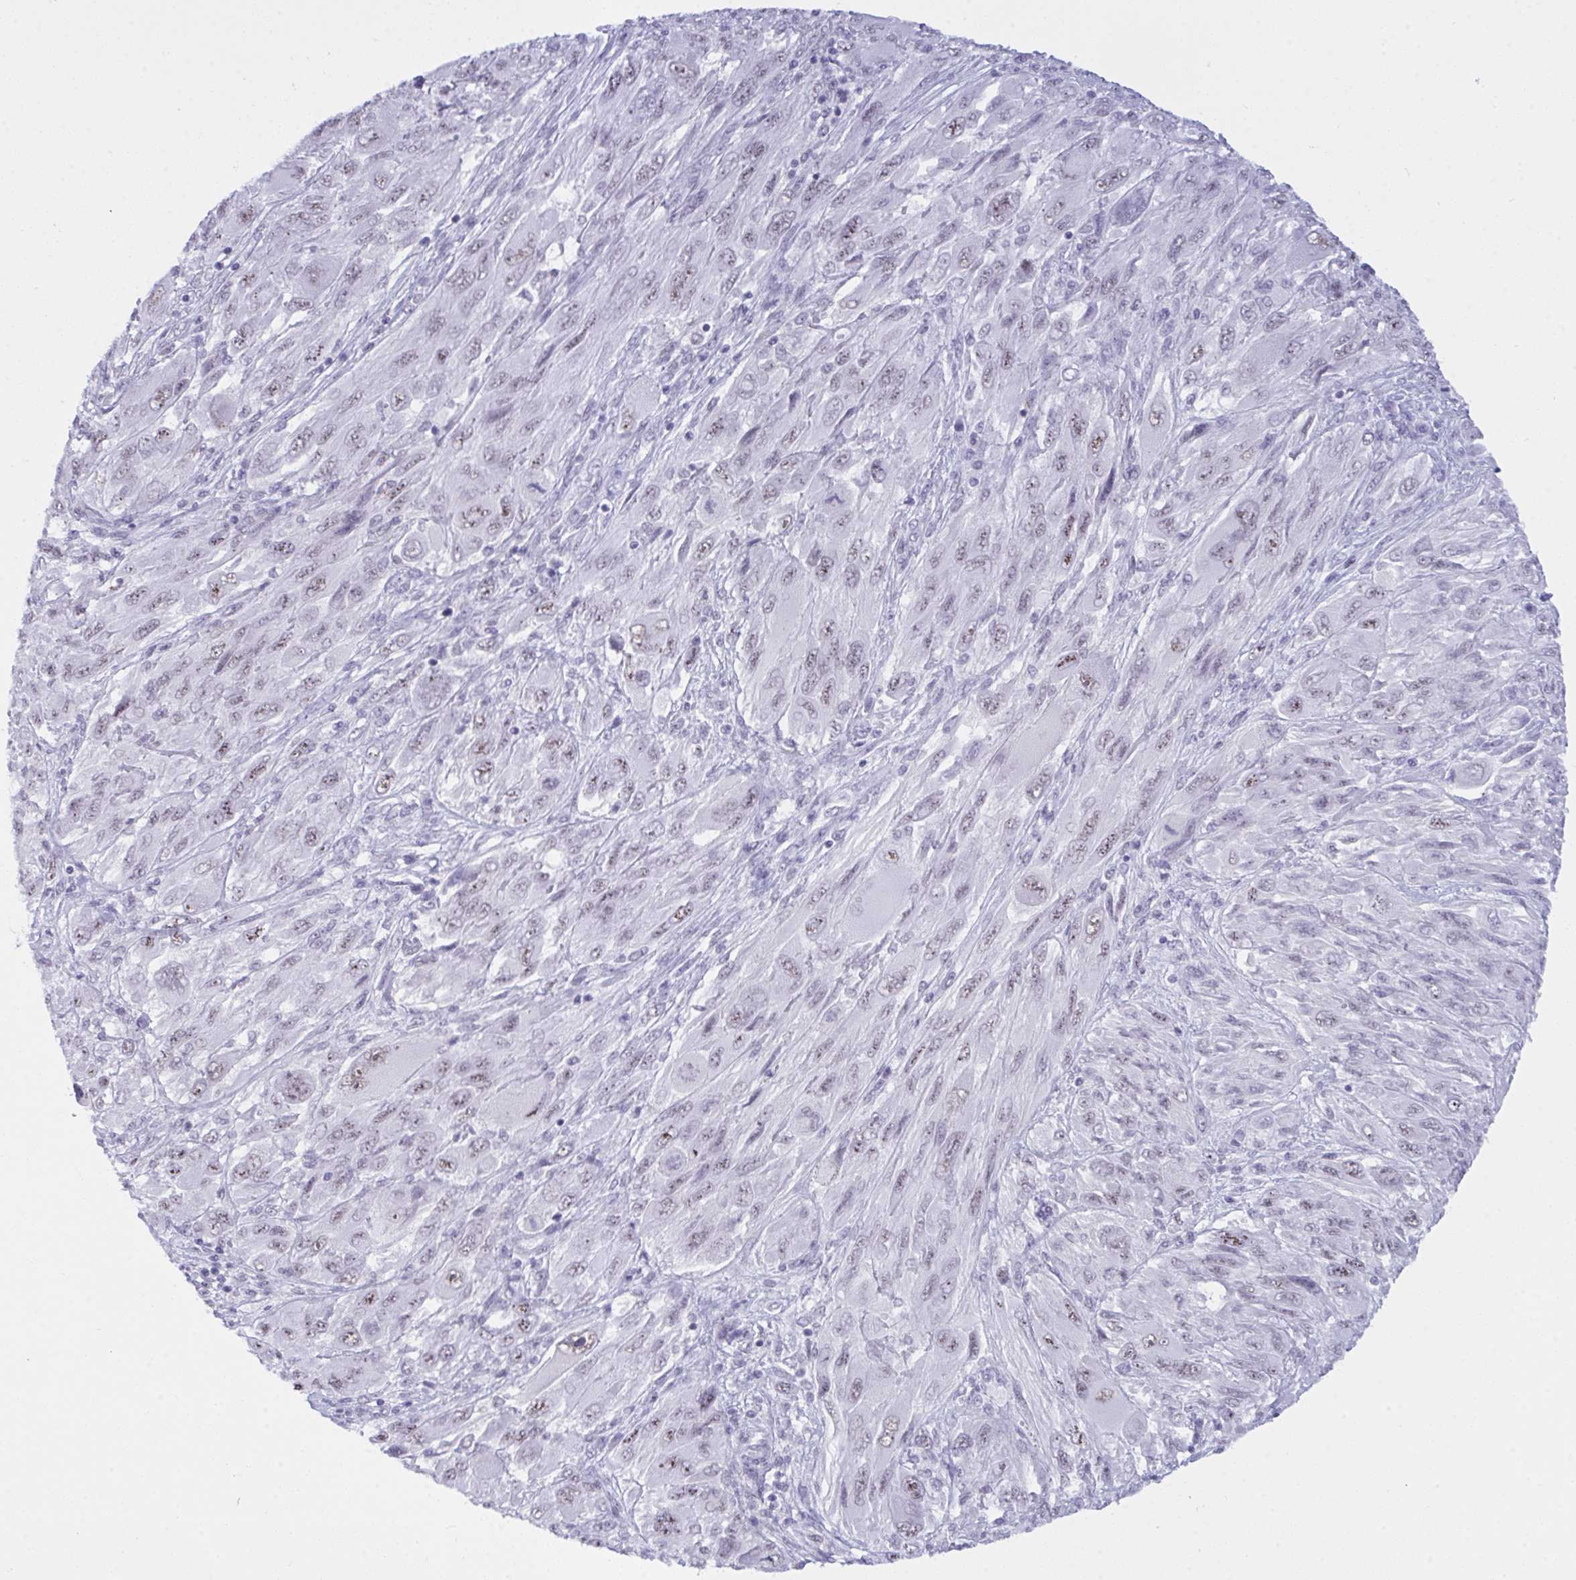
{"staining": {"intensity": "weak", "quantity": ">75%", "location": "nuclear"}, "tissue": "melanoma", "cell_type": "Tumor cells", "image_type": "cancer", "snomed": [{"axis": "morphology", "description": "Malignant melanoma, NOS"}, {"axis": "topography", "description": "Skin"}], "caption": "Weak nuclear protein expression is identified in about >75% of tumor cells in melanoma. (Brightfield microscopy of DAB IHC at high magnification).", "gene": "ELN", "patient": {"sex": "female", "age": 91}}